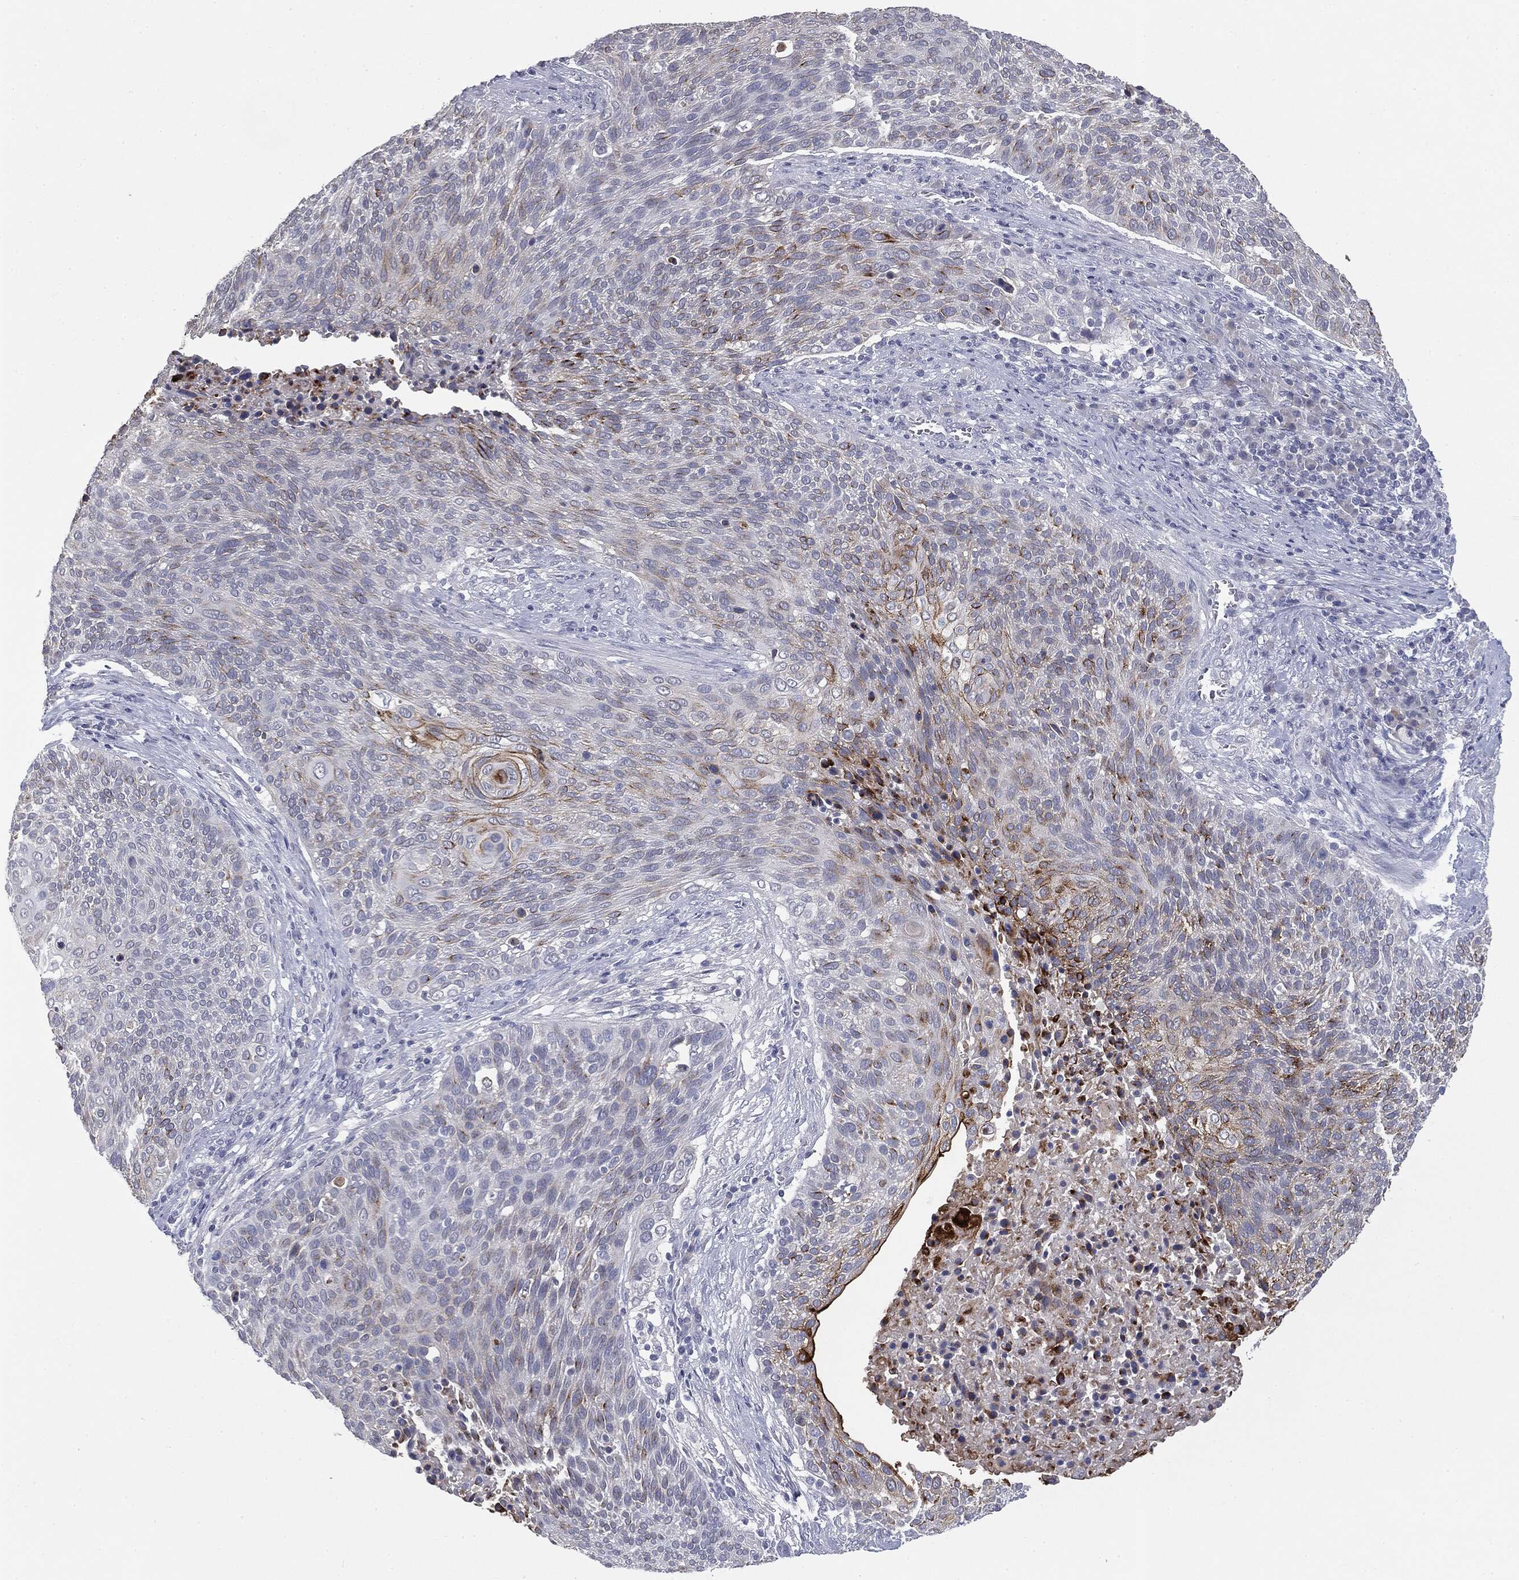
{"staining": {"intensity": "moderate", "quantity": "<25%", "location": "cytoplasmic/membranous"}, "tissue": "cervical cancer", "cell_type": "Tumor cells", "image_type": "cancer", "snomed": [{"axis": "morphology", "description": "Squamous cell carcinoma, NOS"}, {"axis": "topography", "description": "Cervix"}], "caption": "Cervical cancer (squamous cell carcinoma) stained for a protein (brown) displays moderate cytoplasmic/membranous positive expression in approximately <25% of tumor cells.", "gene": "MUC1", "patient": {"sex": "female", "age": 31}}